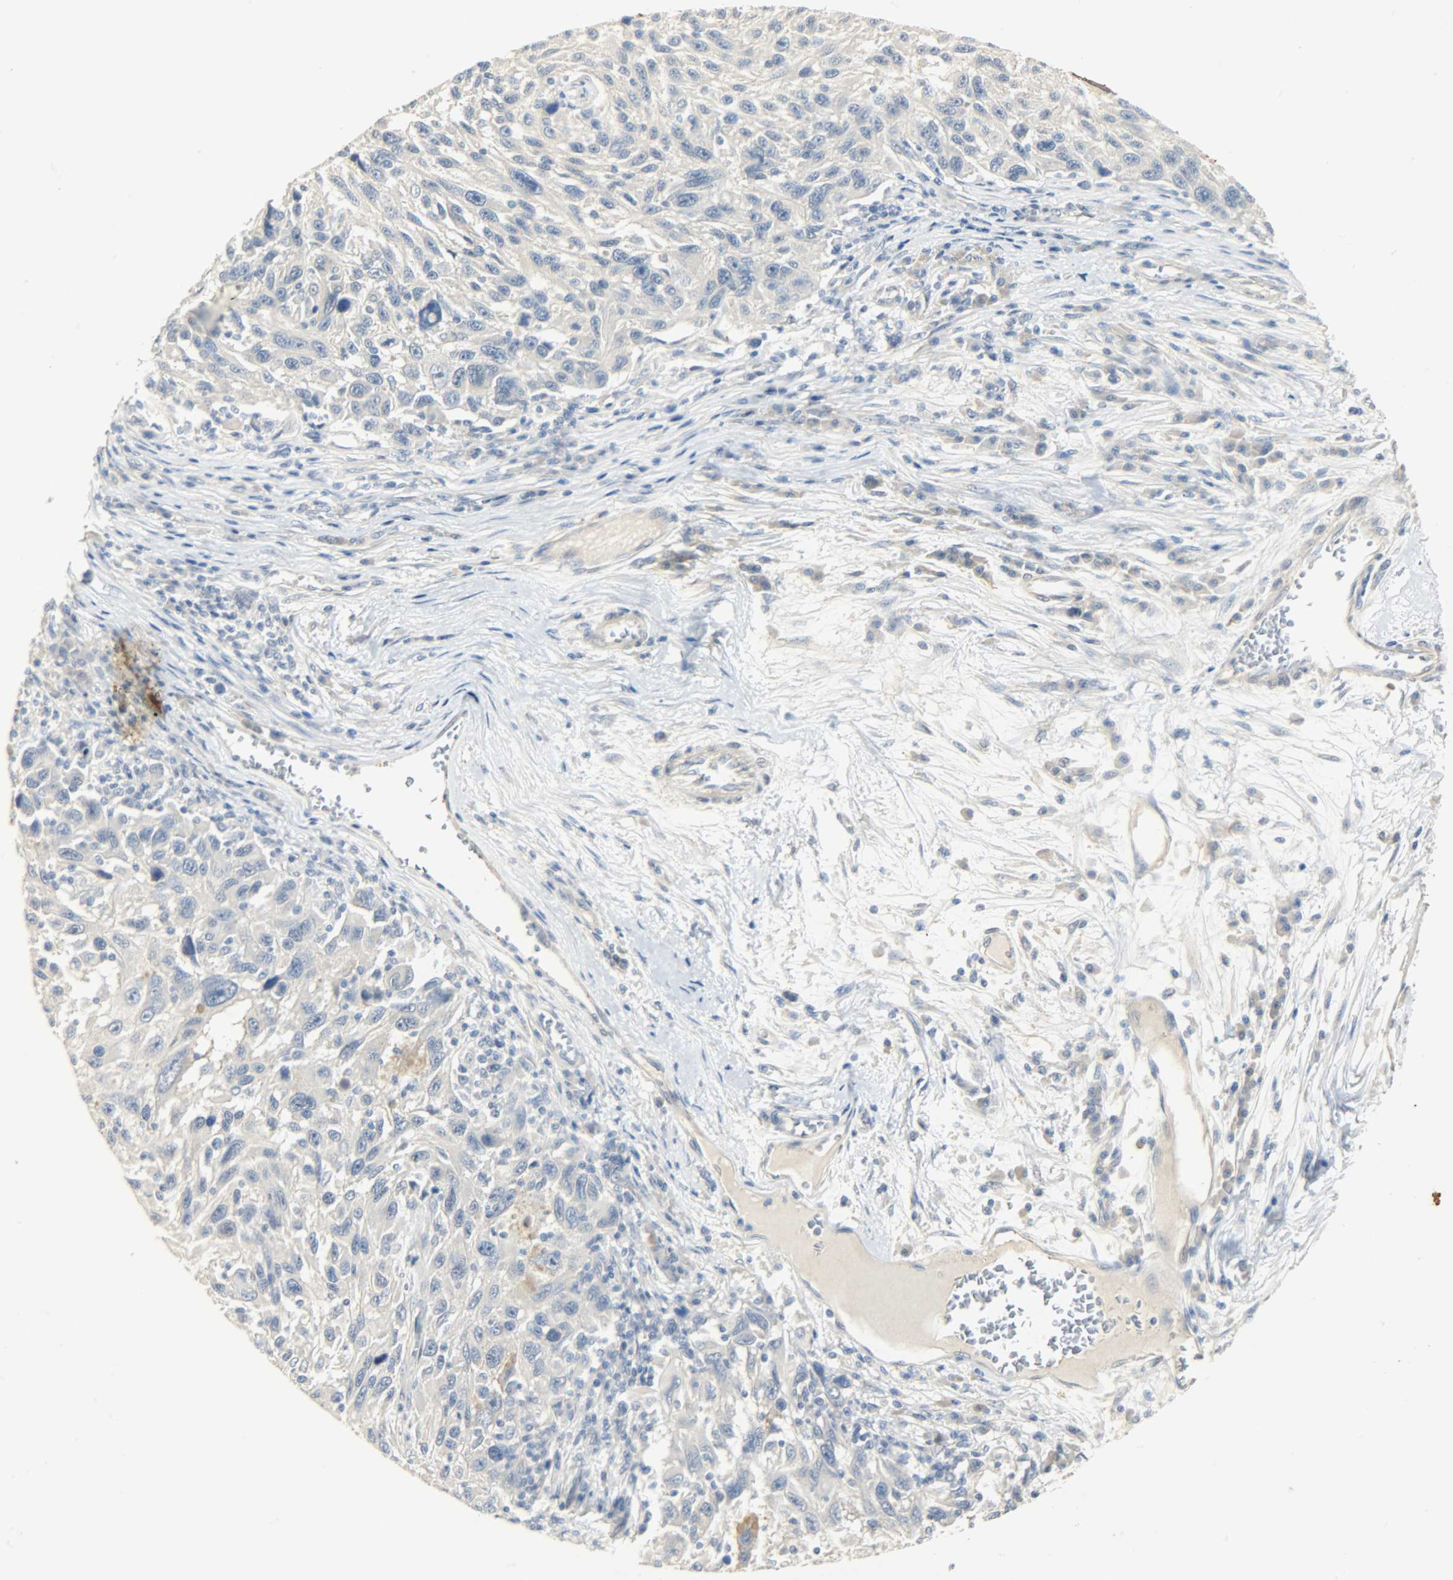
{"staining": {"intensity": "negative", "quantity": "none", "location": "none"}, "tissue": "melanoma", "cell_type": "Tumor cells", "image_type": "cancer", "snomed": [{"axis": "morphology", "description": "Malignant melanoma, NOS"}, {"axis": "topography", "description": "Skin"}], "caption": "Human malignant melanoma stained for a protein using IHC shows no expression in tumor cells.", "gene": "USP13", "patient": {"sex": "male", "age": 53}}